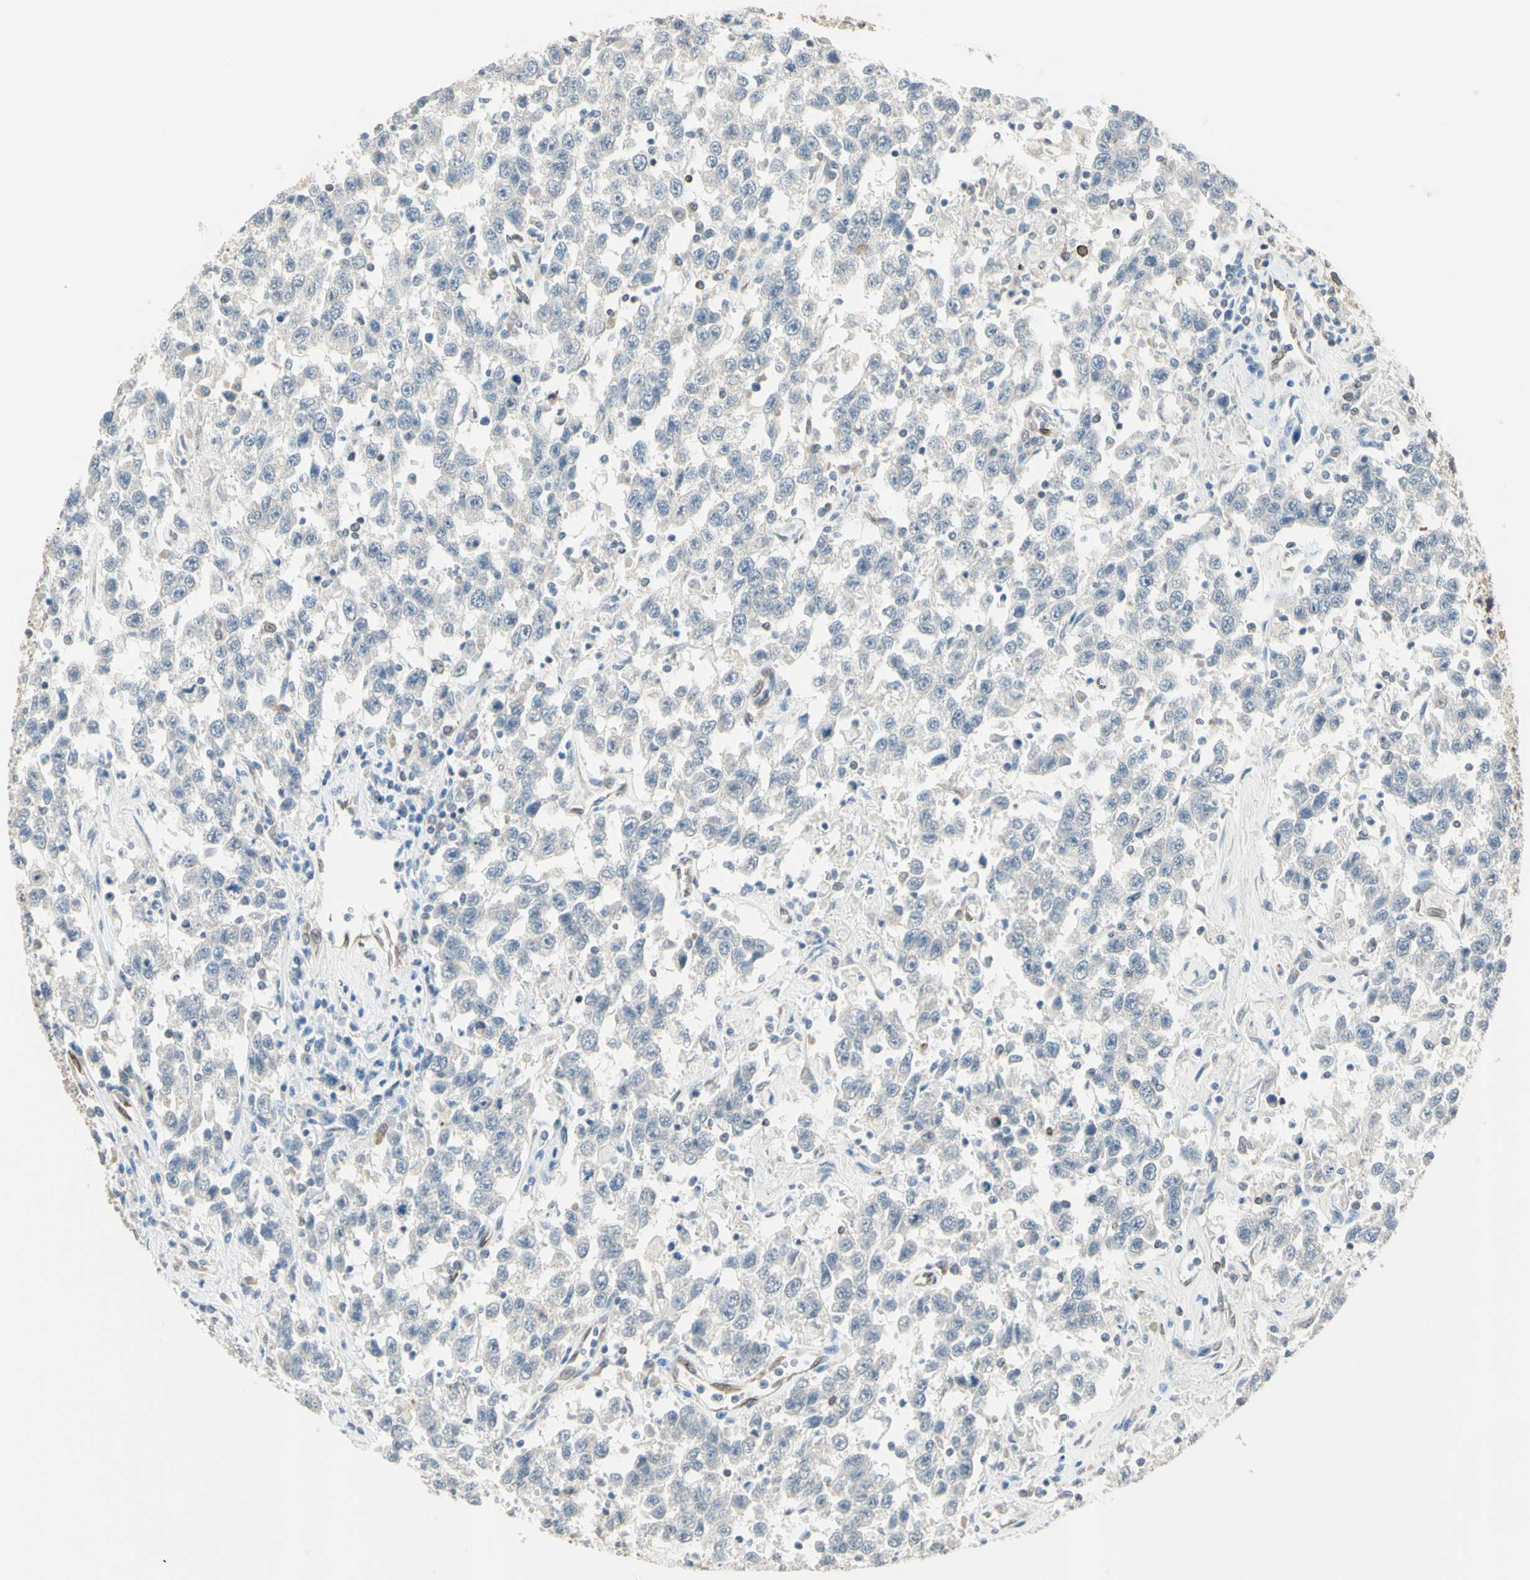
{"staining": {"intensity": "negative", "quantity": "none", "location": "none"}, "tissue": "testis cancer", "cell_type": "Tumor cells", "image_type": "cancer", "snomed": [{"axis": "morphology", "description": "Seminoma, NOS"}, {"axis": "topography", "description": "Testis"}], "caption": "Testis seminoma stained for a protein using immunohistochemistry exhibits no positivity tumor cells.", "gene": "TRAF2", "patient": {"sex": "male", "age": 41}}